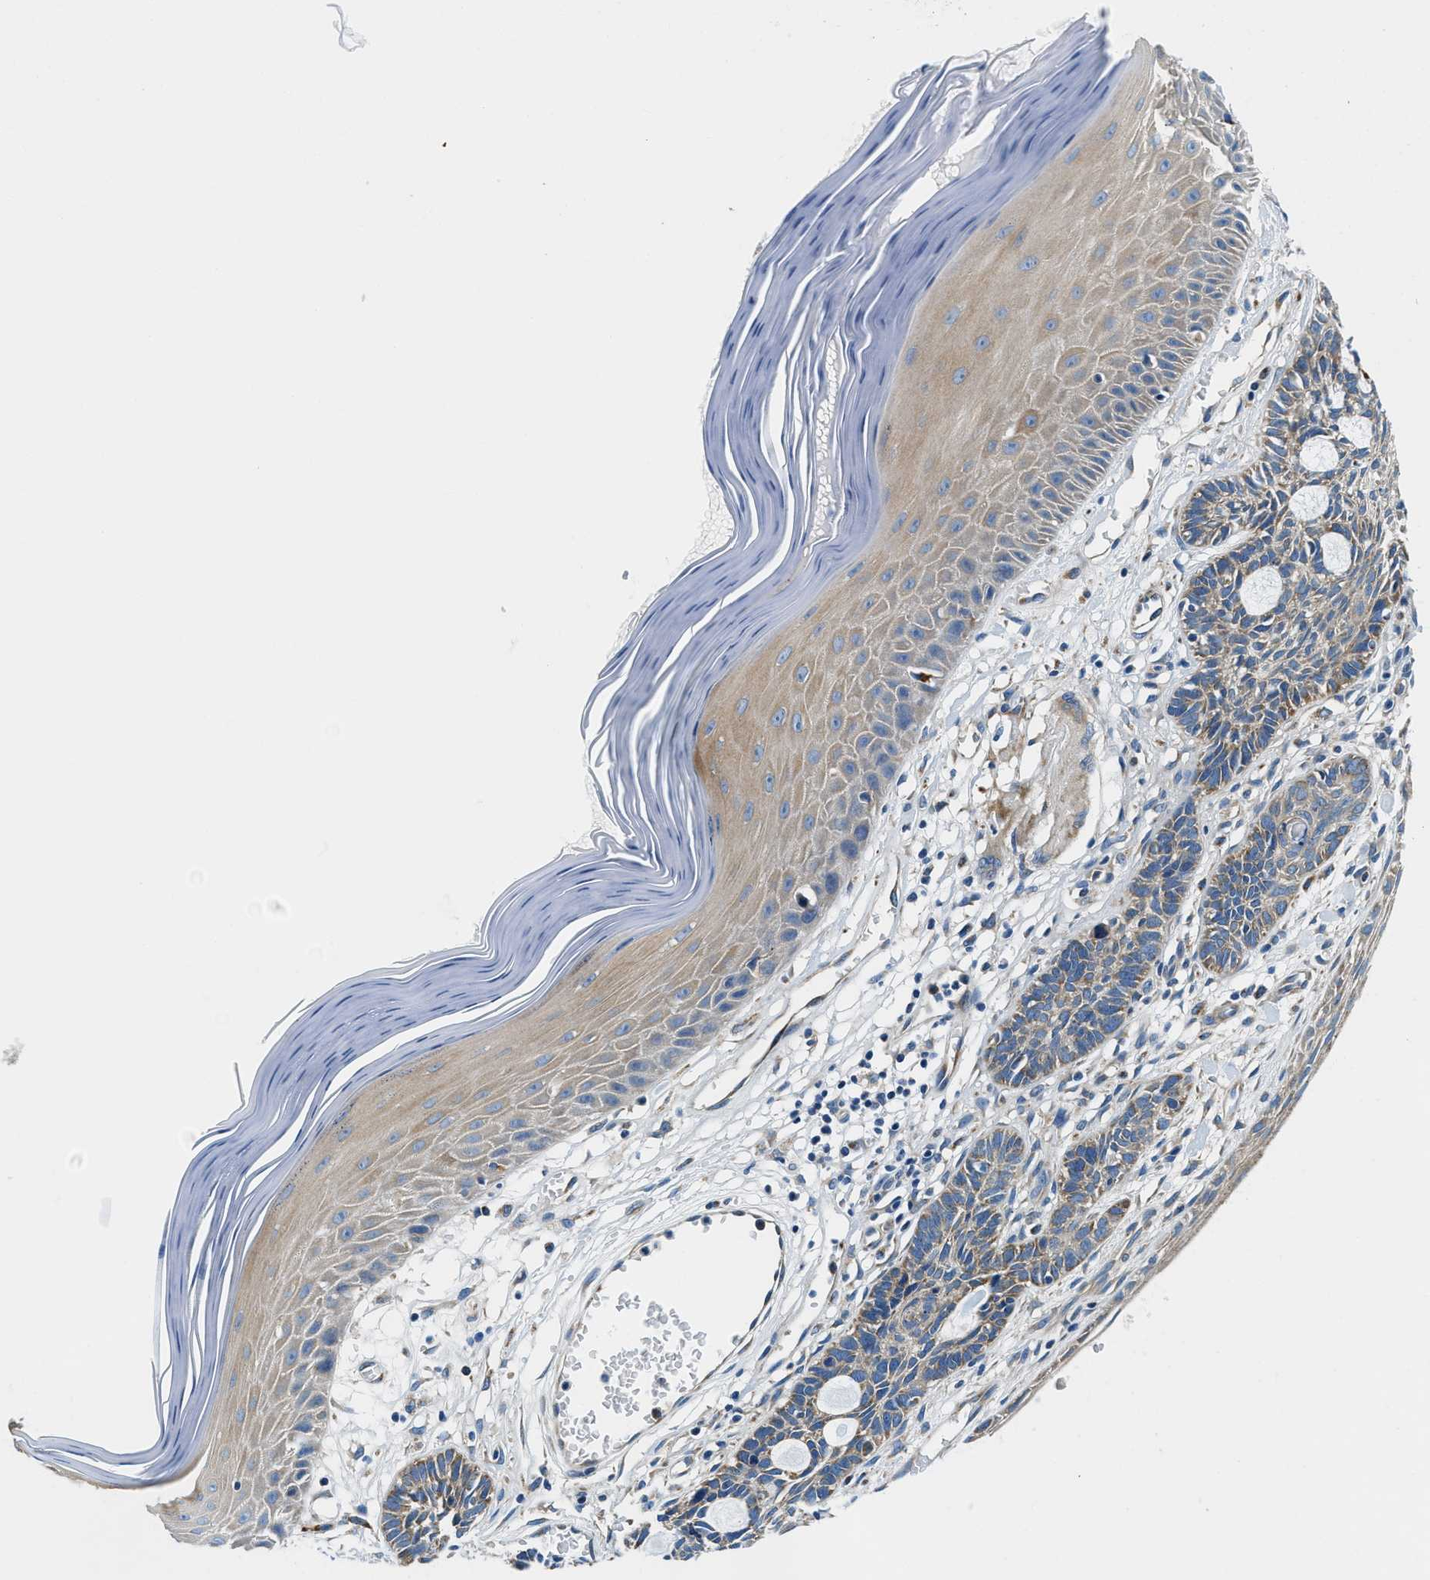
{"staining": {"intensity": "moderate", "quantity": ">75%", "location": "cytoplasmic/membranous"}, "tissue": "skin cancer", "cell_type": "Tumor cells", "image_type": "cancer", "snomed": [{"axis": "morphology", "description": "Basal cell carcinoma"}, {"axis": "topography", "description": "Skin"}], "caption": "Basal cell carcinoma (skin) was stained to show a protein in brown. There is medium levels of moderate cytoplasmic/membranous expression in approximately >75% of tumor cells. Using DAB (3,3'-diaminobenzidine) (brown) and hematoxylin (blue) stains, captured at high magnification using brightfield microscopy.", "gene": "SAMD4B", "patient": {"sex": "male", "age": 67}}